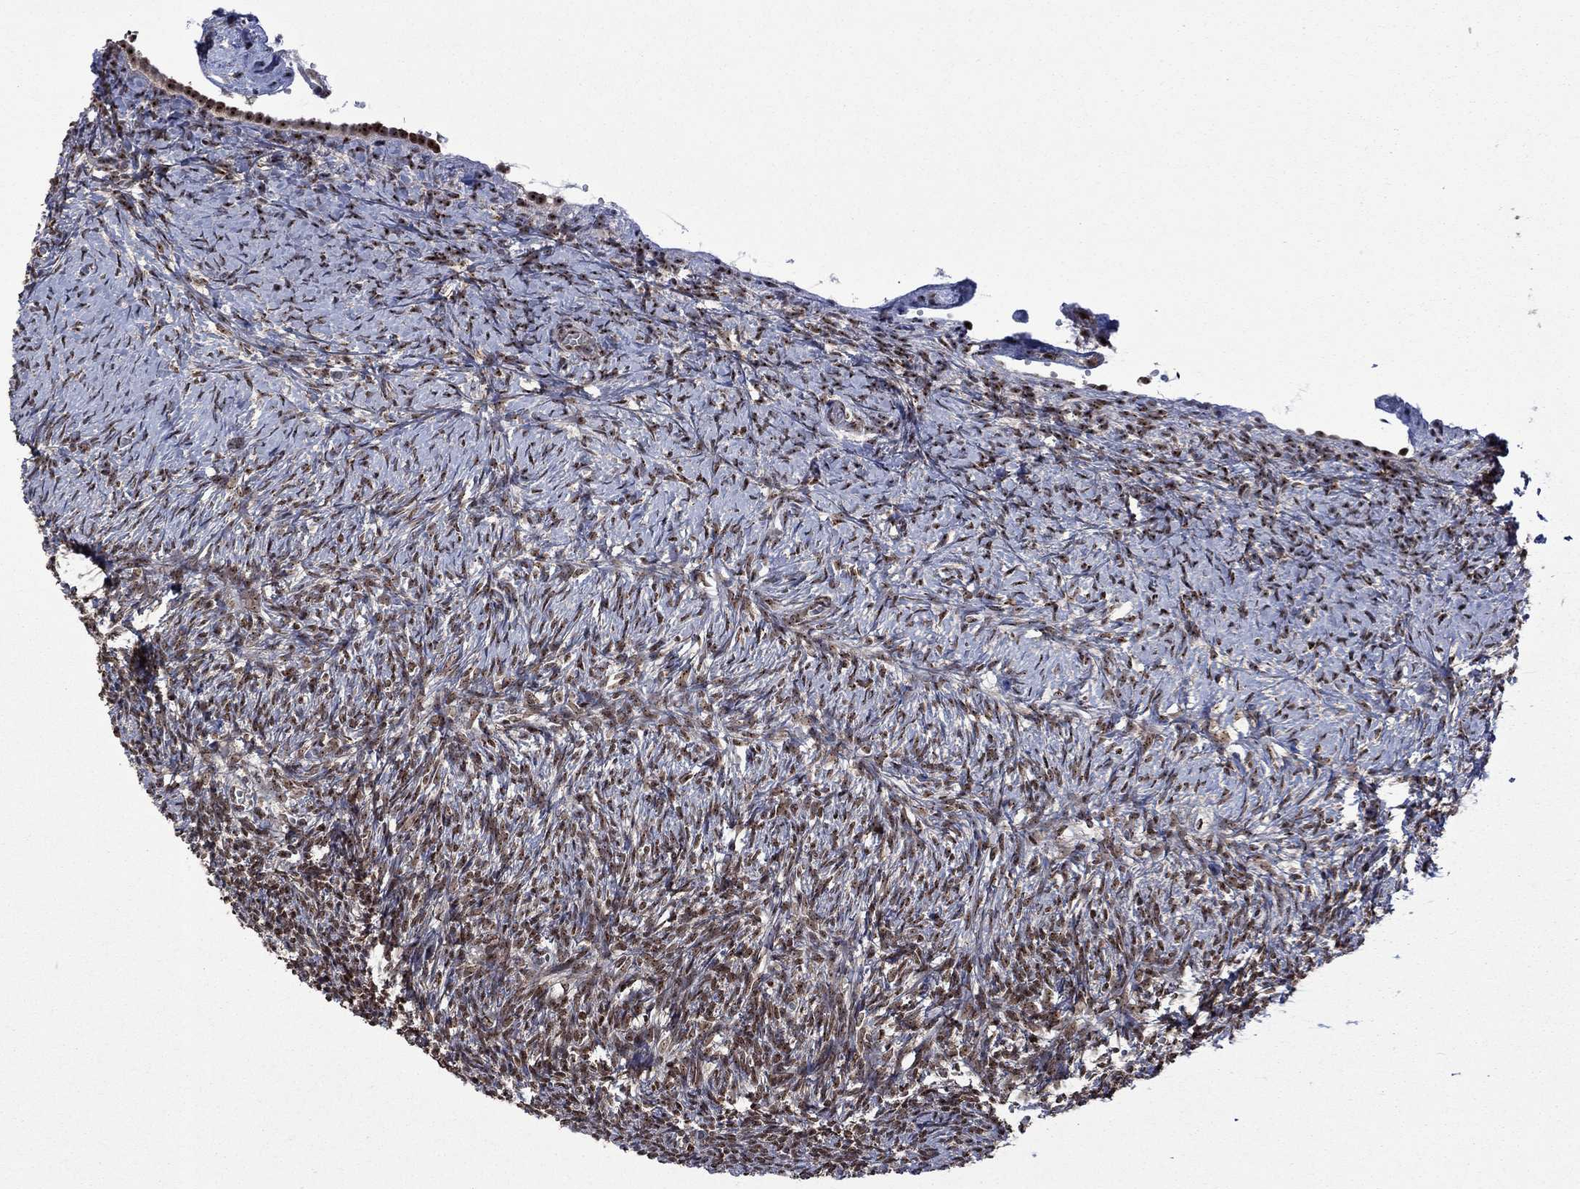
{"staining": {"intensity": "negative", "quantity": "none", "location": "none"}, "tissue": "ovary", "cell_type": "Follicle cells", "image_type": "normal", "snomed": [{"axis": "morphology", "description": "Normal tissue, NOS"}, {"axis": "topography", "description": "Ovary"}], "caption": "A high-resolution micrograph shows immunohistochemistry staining of normal ovary, which reveals no significant staining in follicle cells. Nuclei are stained in blue.", "gene": "FBLL1", "patient": {"sex": "female", "age": 43}}